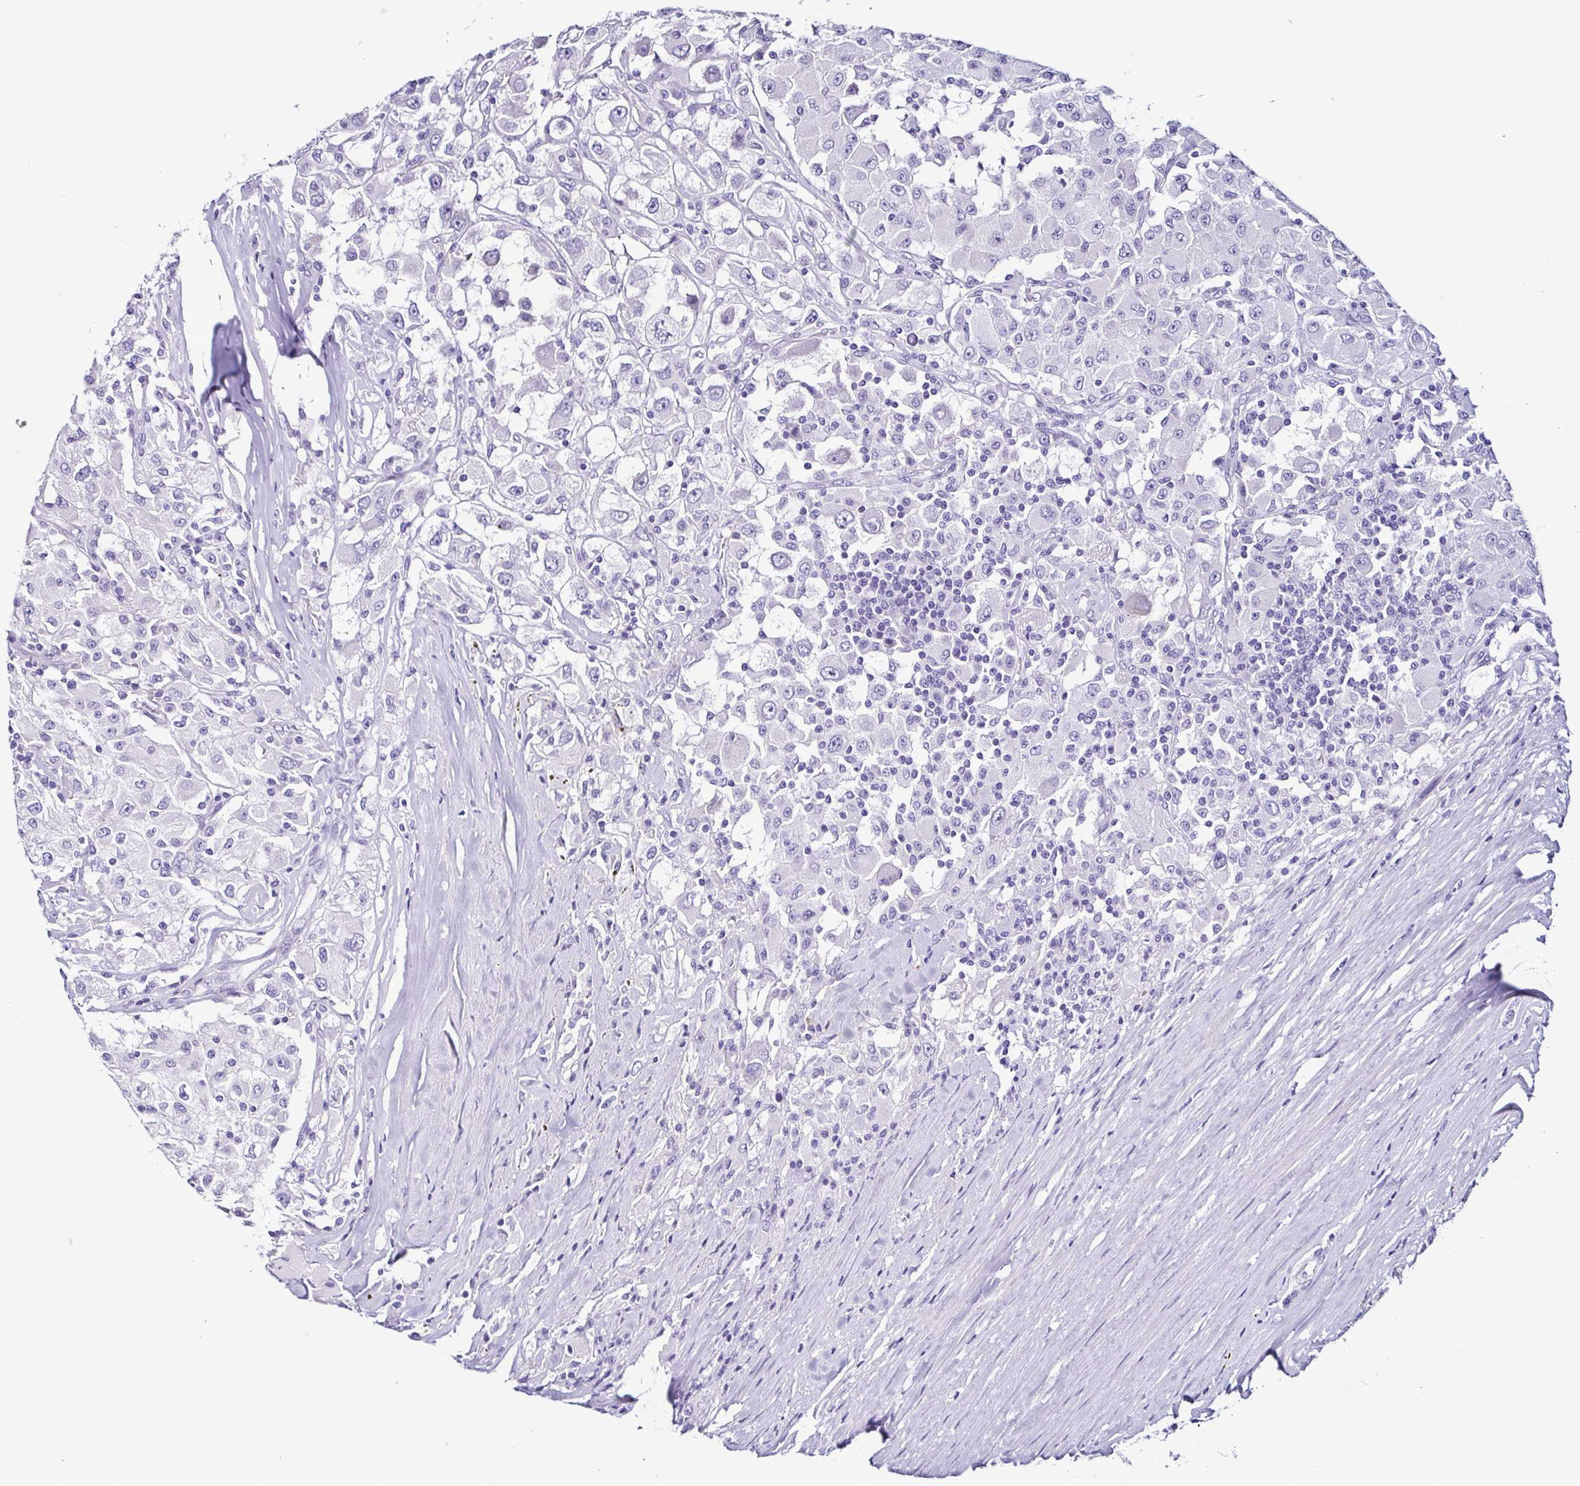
{"staining": {"intensity": "negative", "quantity": "none", "location": "none"}, "tissue": "renal cancer", "cell_type": "Tumor cells", "image_type": "cancer", "snomed": [{"axis": "morphology", "description": "Adenocarcinoma, NOS"}, {"axis": "topography", "description": "Kidney"}], "caption": "High power microscopy histopathology image of an IHC image of adenocarcinoma (renal), revealing no significant staining in tumor cells. Brightfield microscopy of immunohistochemistry (IHC) stained with DAB (brown) and hematoxylin (blue), captured at high magnification.", "gene": "SRL", "patient": {"sex": "female", "age": 67}}